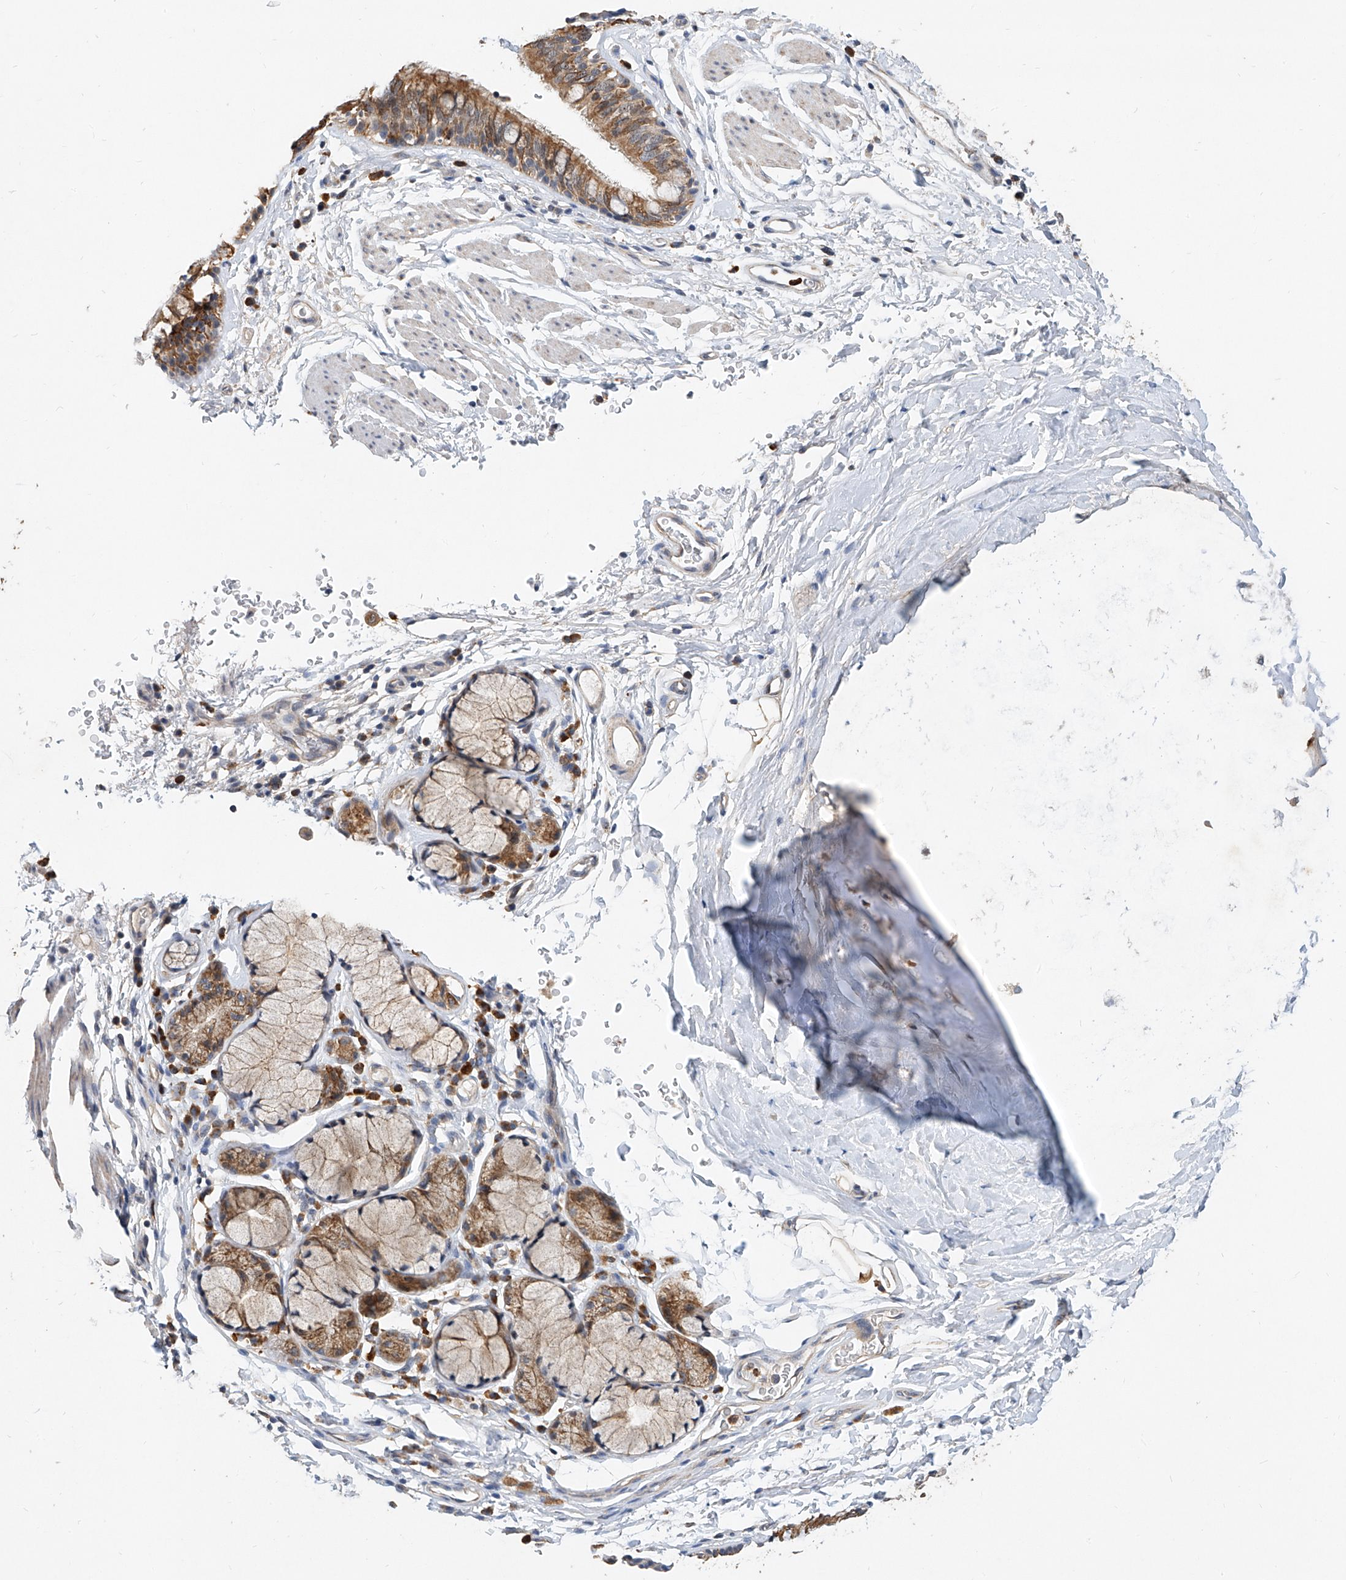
{"staining": {"intensity": "moderate", "quantity": ">75%", "location": "cytoplasmic/membranous"}, "tissue": "bronchus", "cell_type": "Respiratory epithelial cells", "image_type": "normal", "snomed": [{"axis": "morphology", "description": "Normal tissue, NOS"}, {"axis": "topography", "description": "Cartilage tissue"}, {"axis": "topography", "description": "Bronchus"}], "caption": "Immunohistochemistry of benign human bronchus reveals medium levels of moderate cytoplasmic/membranous positivity in approximately >75% of respiratory epithelial cells. (DAB (3,3'-diaminobenzidine) = brown stain, brightfield microscopy at high magnification).", "gene": "MFSD4B", "patient": {"sex": "female", "age": 36}}